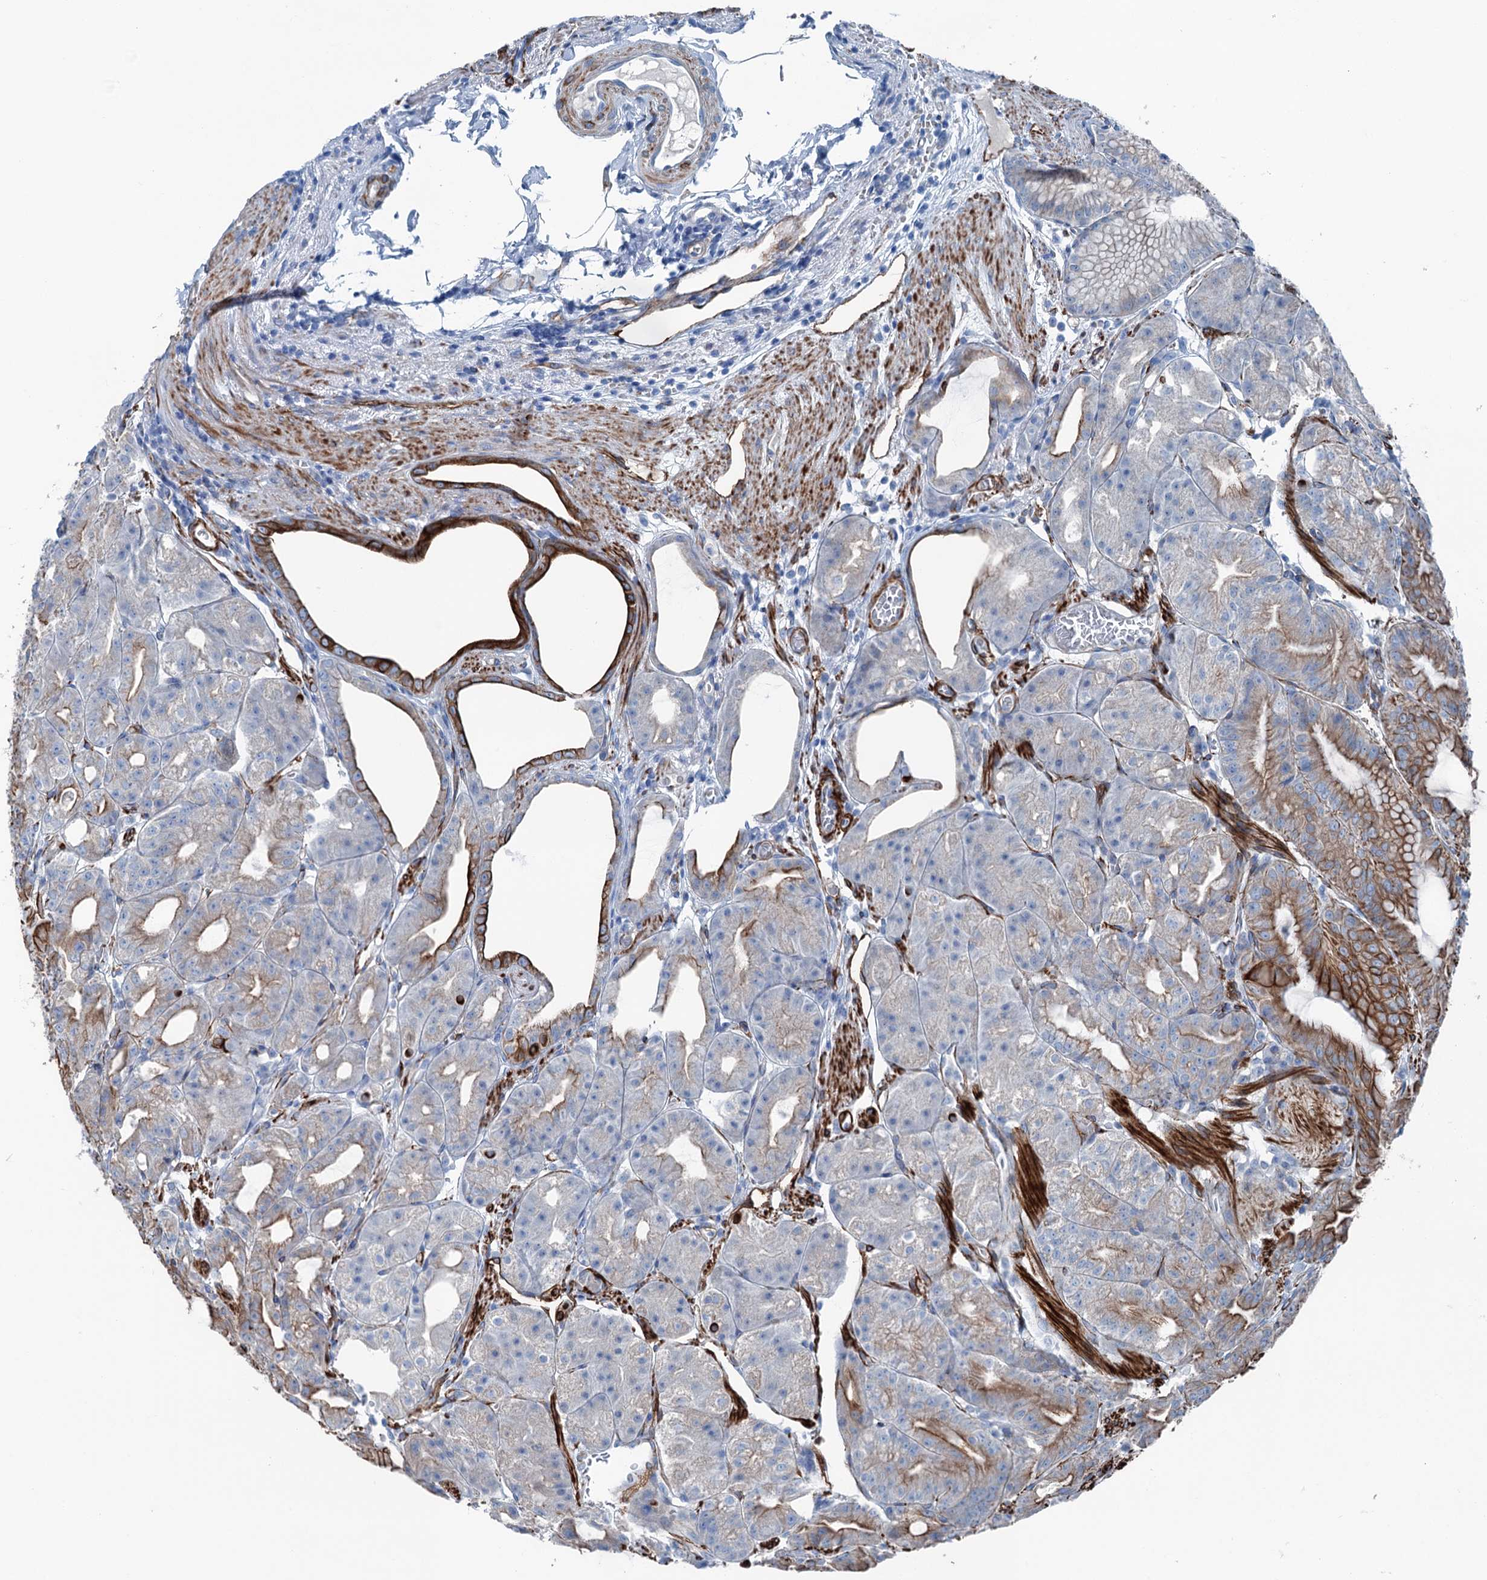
{"staining": {"intensity": "moderate", "quantity": "<25%", "location": "cytoplasmic/membranous"}, "tissue": "stomach", "cell_type": "Glandular cells", "image_type": "normal", "snomed": [{"axis": "morphology", "description": "Normal tissue, NOS"}, {"axis": "topography", "description": "Stomach, upper"}, {"axis": "topography", "description": "Stomach, lower"}], "caption": "A low amount of moderate cytoplasmic/membranous positivity is identified in approximately <25% of glandular cells in benign stomach. Using DAB (3,3'-diaminobenzidine) (brown) and hematoxylin (blue) stains, captured at high magnification using brightfield microscopy.", "gene": "CALCOCO1", "patient": {"sex": "male", "age": 71}}